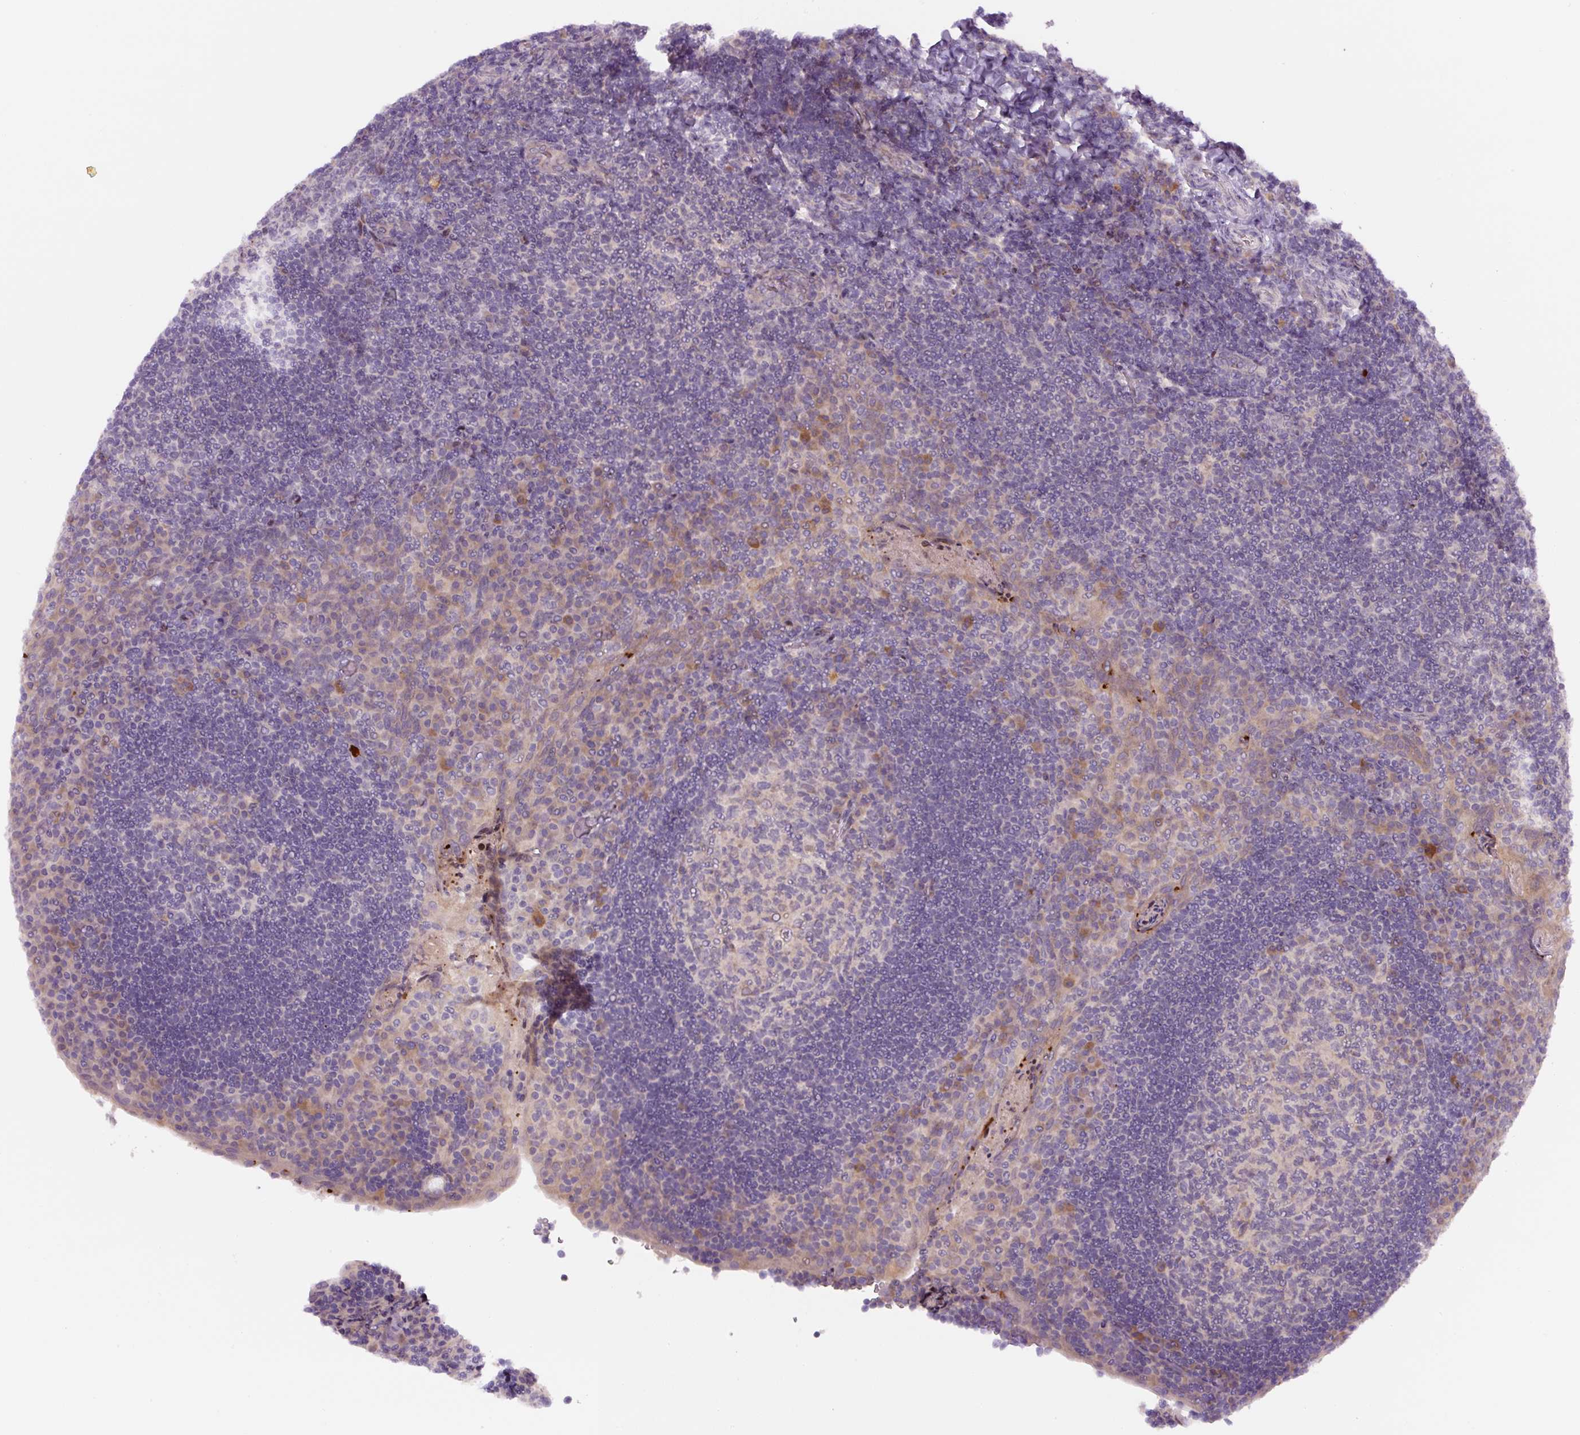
{"staining": {"intensity": "negative", "quantity": "none", "location": "none"}, "tissue": "tonsil", "cell_type": "Germinal center cells", "image_type": "normal", "snomed": [{"axis": "morphology", "description": "Normal tissue, NOS"}, {"axis": "topography", "description": "Tonsil"}], "caption": "There is no significant expression in germinal center cells of tonsil. The staining was performed using DAB (3,3'-diaminobenzidine) to visualize the protein expression in brown, while the nuclei were stained in blue with hematoxylin (Magnification: 20x).", "gene": "YIF1B", "patient": {"sex": "male", "age": 17}}